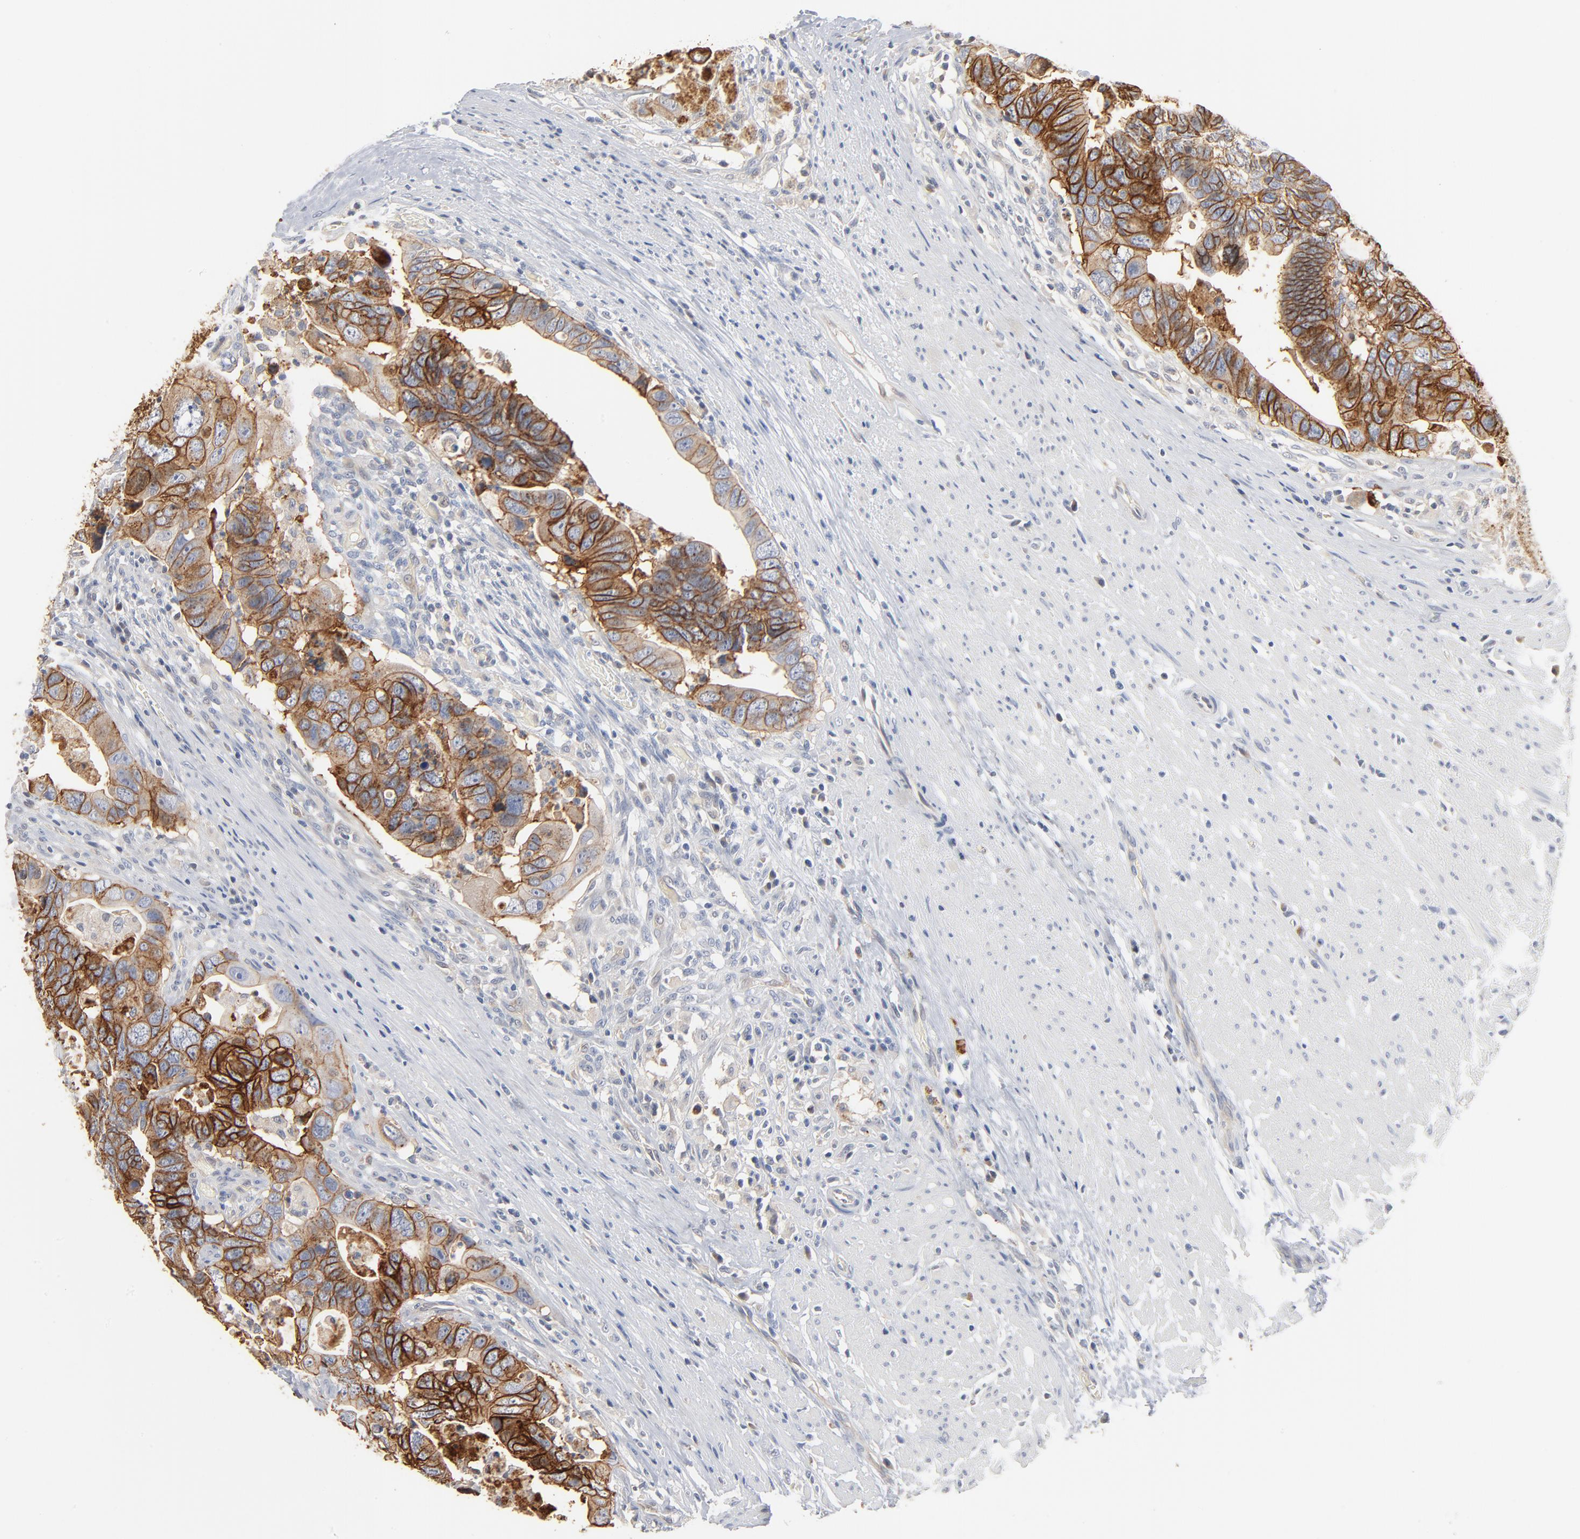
{"staining": {"intensity": "moderate", "quantity": ">75%", "location": "cytoplasmic/membranous"}, "tissue": "colorectal cancer", "cell_type": "Tumor cells", "image_type": "cancer", "snomed": [{"axis": "morphology", "description": "Adenocarcinoma, NOS"}, {"axis": "topography", "description": "Rectum"}], "caption": "A high-resolution photomicrograph shows immunohistochemistry staining of colorectal adenocarcinoma, which shows moderate cytoplasmic/membranous staining in approximately >75% of tumor cells. The protein is stained brown, and the nuclei are stained in blue (DAB IHC with brightfield microscopy, high magnification).", "gene": "EPCAM", "patient": {"sex": "male", "age": 53}}